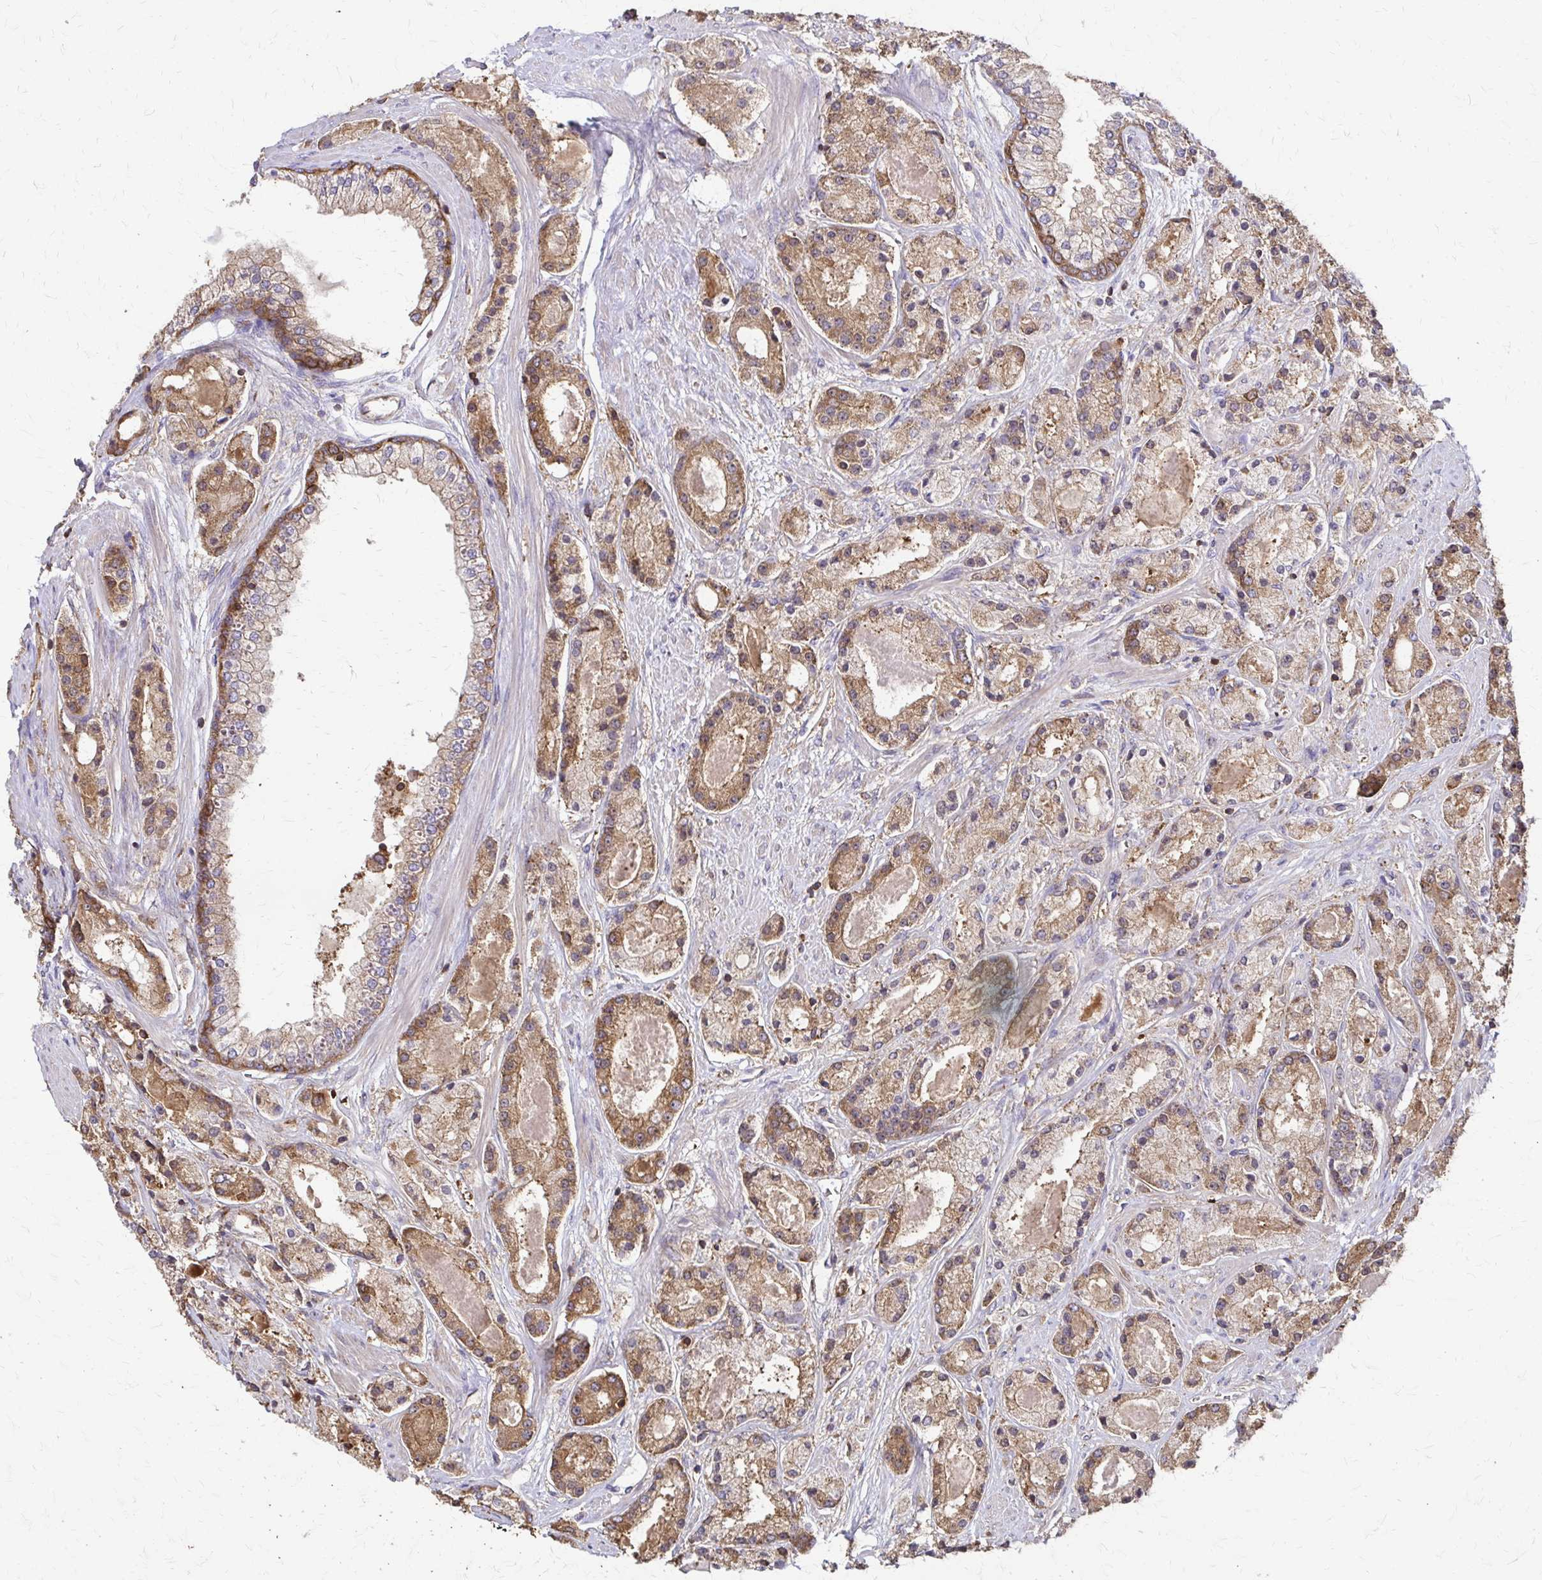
{"staining": {"intensity": "moderate", "quantity": ">75%", "location": "cytoplasmic/membranous"}, "tissue": "prostate cancer", "cell_type": "Tumor cells", "image_type": "cancer", "snomed": [{"axis": "morphology", "description": "Adenocarcinoma, High grade"}, {"axis": "topography", "description": "Prostate"}], "caption": "Prostate high-grade adenocarcinoma tissue displays moderate cytoplasmic/membranous positivity in about >75% of tumor cells, visualized by immunohistochemistry.", "gene": "EEF2", "patient": {"sex": "male", "age": 67}}